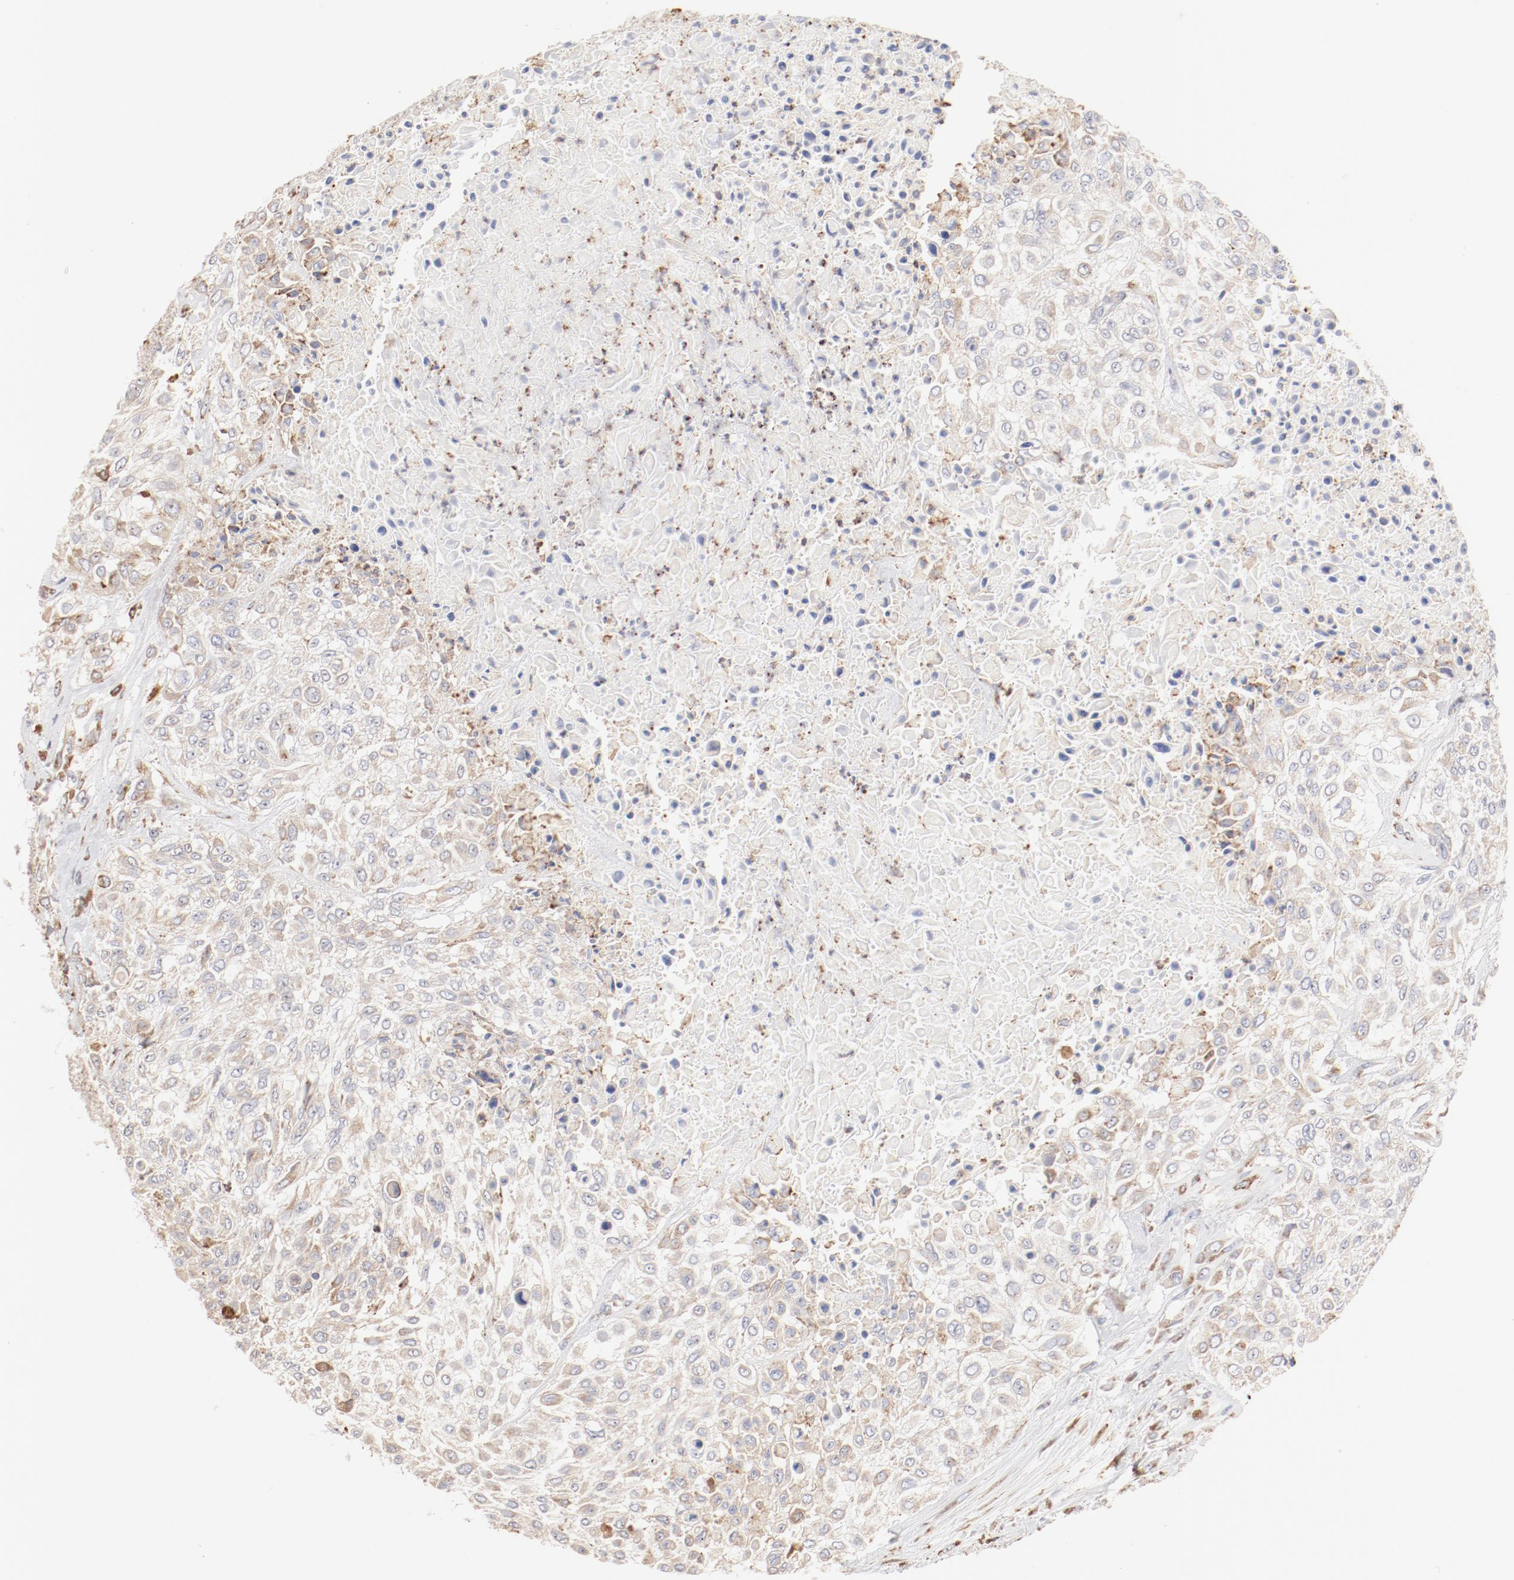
{"staining": {"intensity": "weak", "quantity": "<25%", "location": "cytoplasmic/membranous"}, "tissue": "urothelial cancer", "cell_type": "Tumor cells", "image_type": "cancer", "snomed": [{"axis": "morphology", "description": "Urothelial carcinoma, High grade"}, {"axis": "topography", "description": "Urinary bladder"}], "caption": "Protein analysis of urothelial cancer shows no significant positivity in tumor cells. (Brightfield microscopy of DAB (3,3'-diaminobenzidine) immunohistochemistry (IHC) at high magnification).", "gene": "CTSH", "patient": {"sex": "male", "age": 57}}